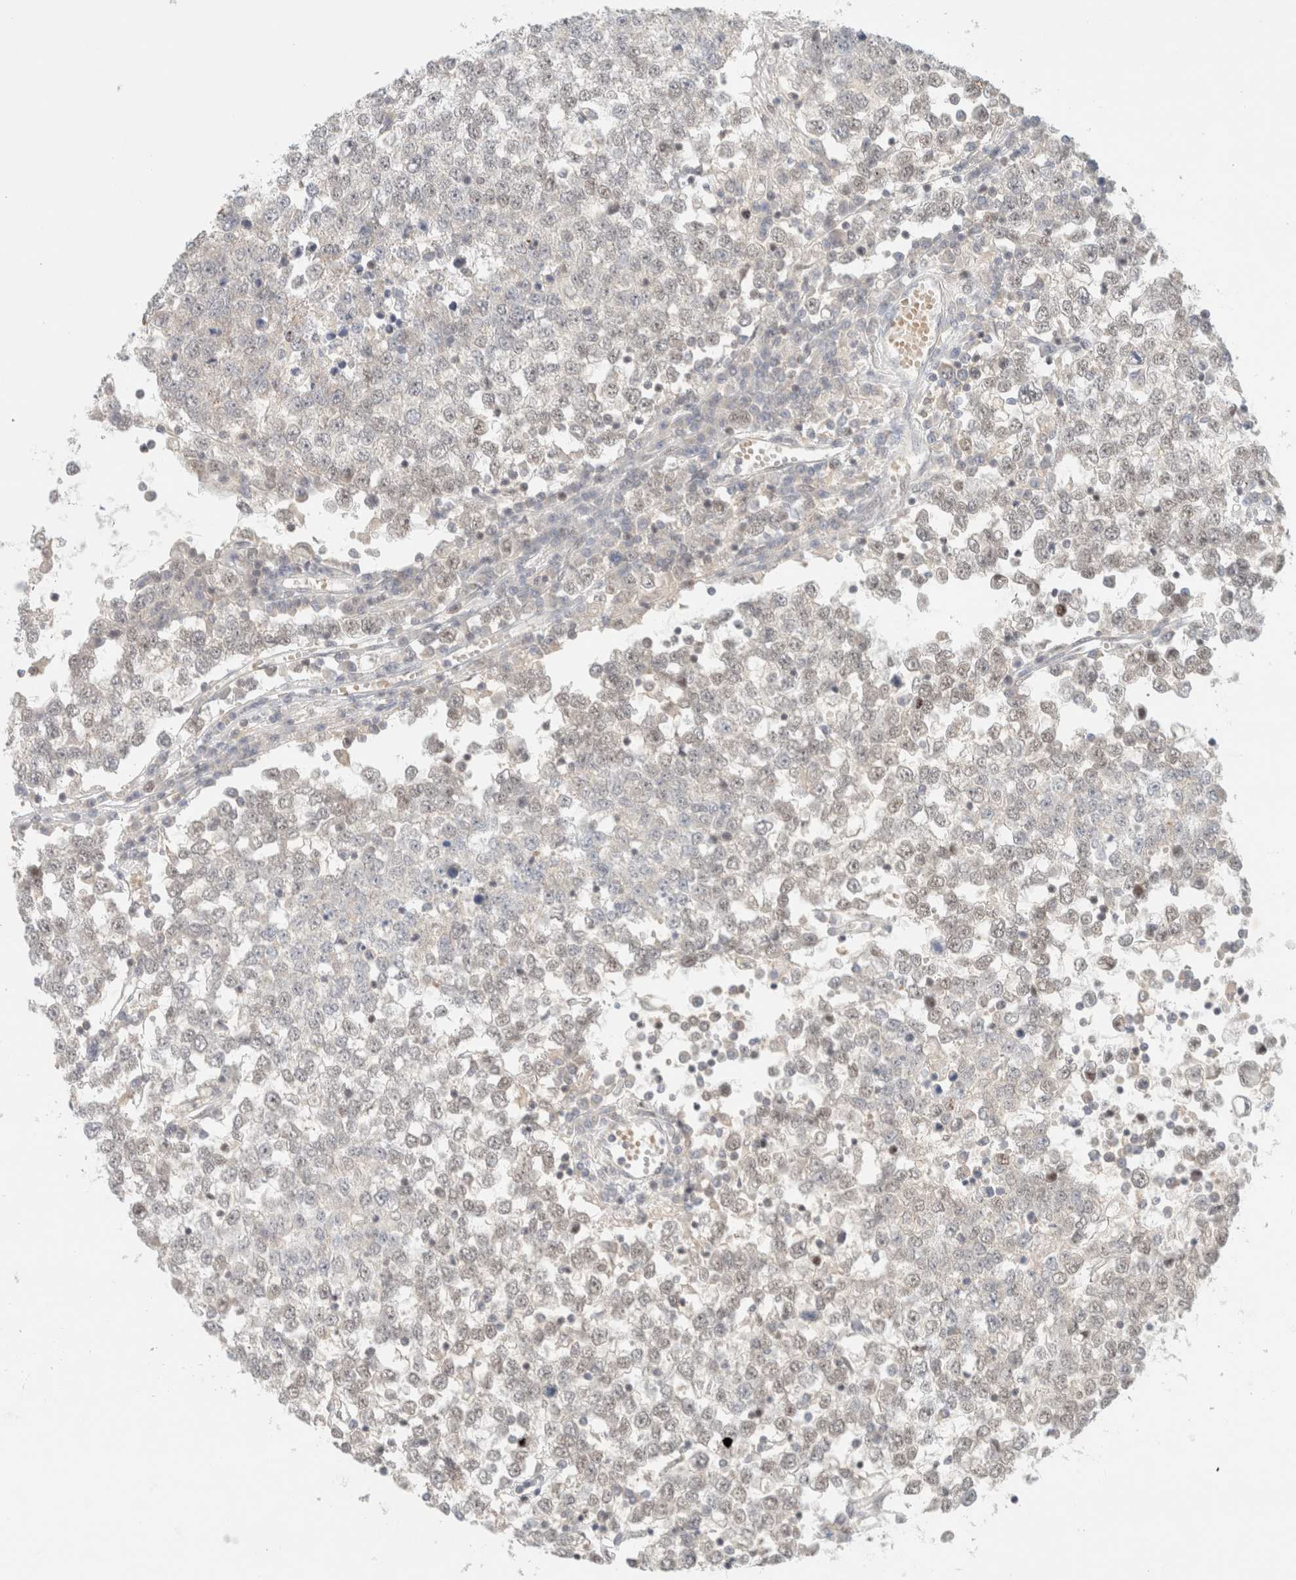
{"staining": {"intensity": "negative", "quantity": "none", "location": "none"}, "tissue": "testis cancer", "cell_type": "Tumor cells", "image_type": "cancer", "snomed": [{"axis": "morphology", "description": "Seminoma, NOS"}, {"axis": "topography", "description": "Testis"}], "caption": "The immunohistochemistry micrograph has no significant staining in tumor cells of testis cancer (seminoma) tissue. (Stains: DAB (3,3'-diaminobenzidine) immunohistochemistry with hematoxylin counter stain, Microscopy: brightfield microscopy at high magnification).", "gene": "MRM3", "patient": {"sex": "male", "age": 65}}